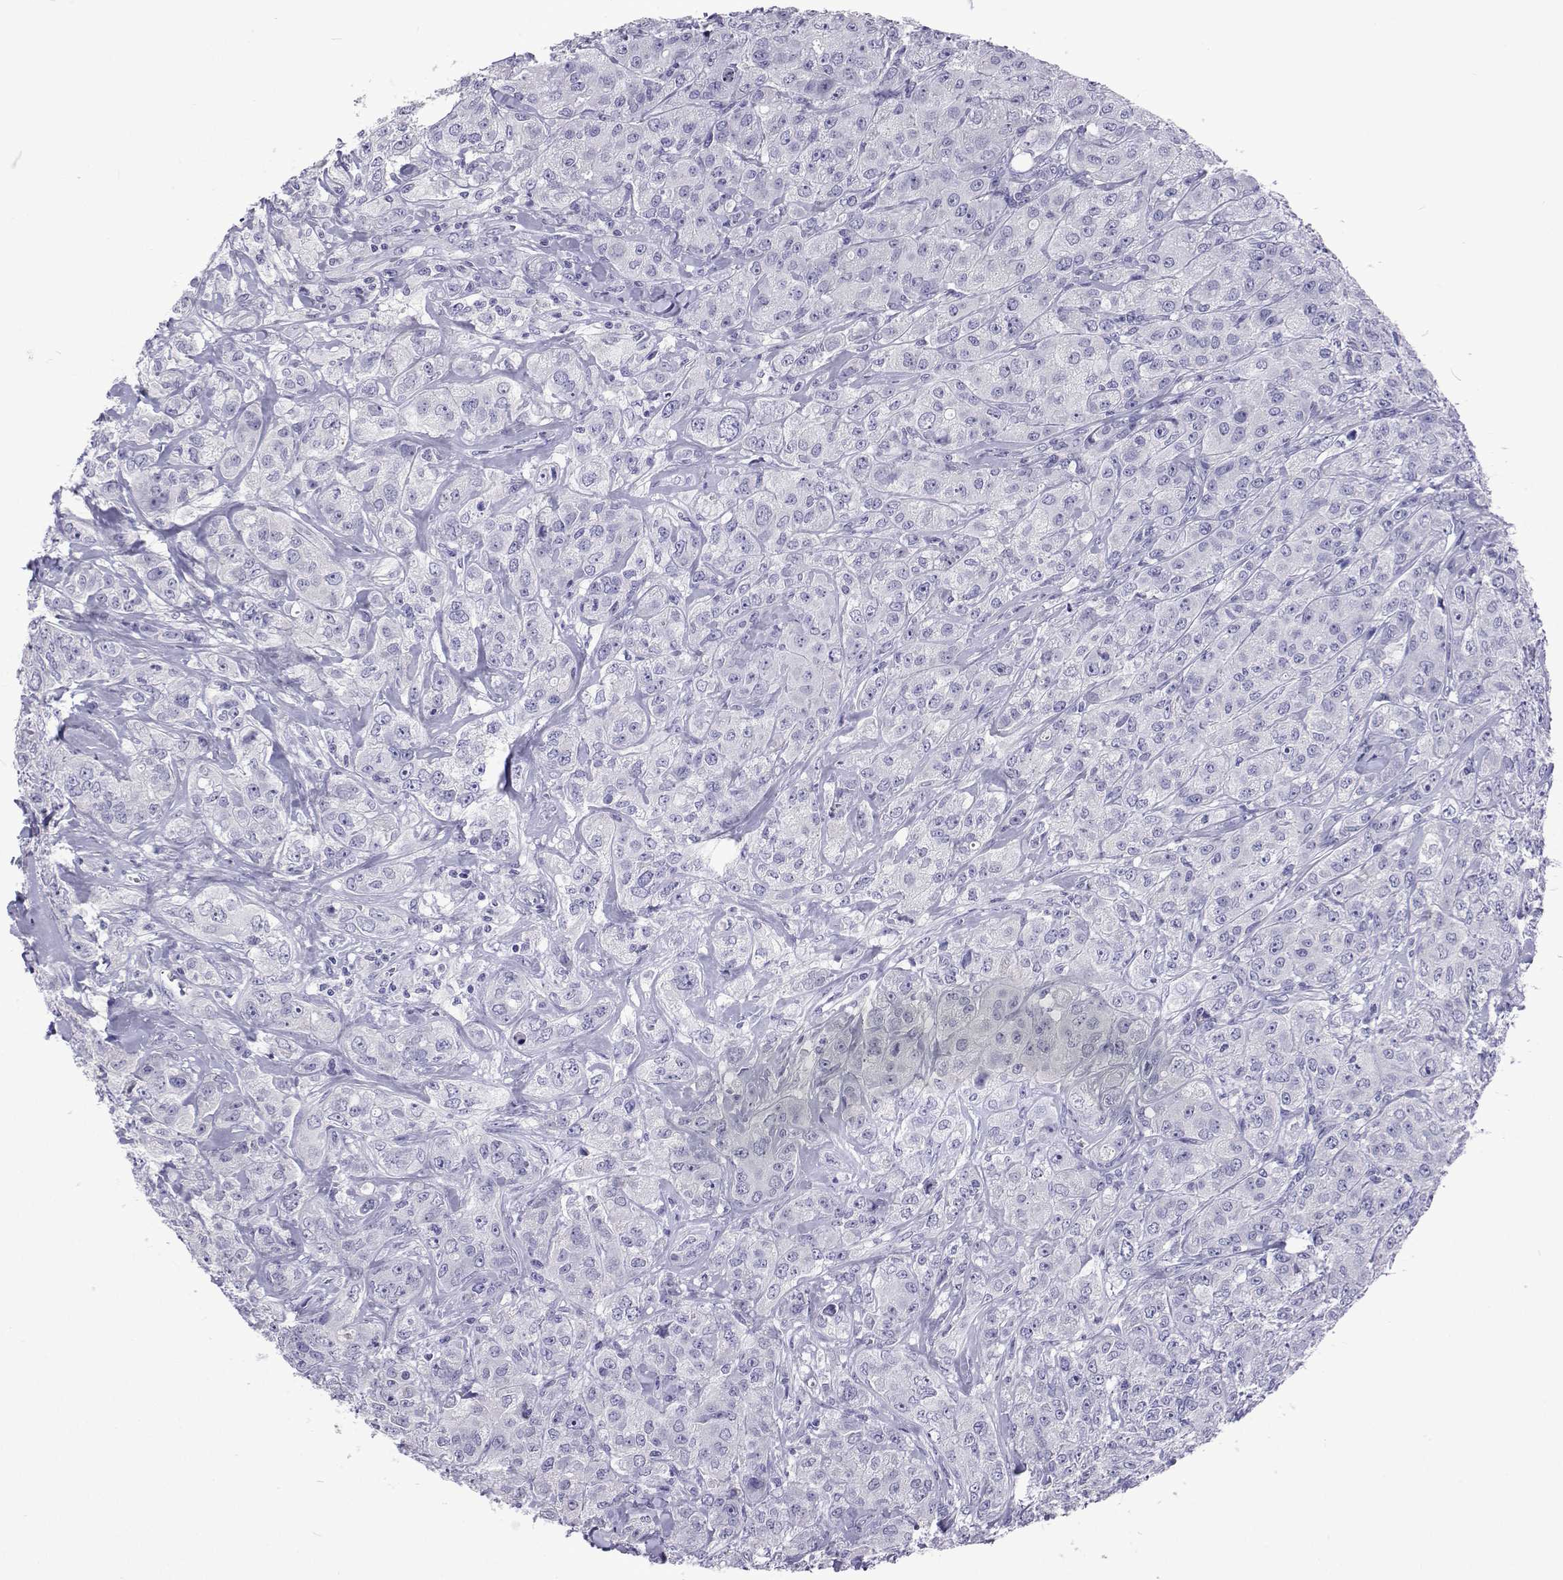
{"staining": {"intensity": "negative", "quantity": "none", "location": "none"}, "tissue": "breast cancer", "cell_type": "Tumor cells", "image_type": "cancer", "snomed": [{"axis": "morphology", "description": "Duct carcinoma"}, {"axis": "topography", "description": "Breast"}], "caption": "DAB (3,3'-diaminobenzidine) immunohistochemical staining of human breast infiltrating ductal carcinoma shows no significant expression in tumor cells.", "gene": "UMODL1", "patient": {"sex": "female", "age": 43}}